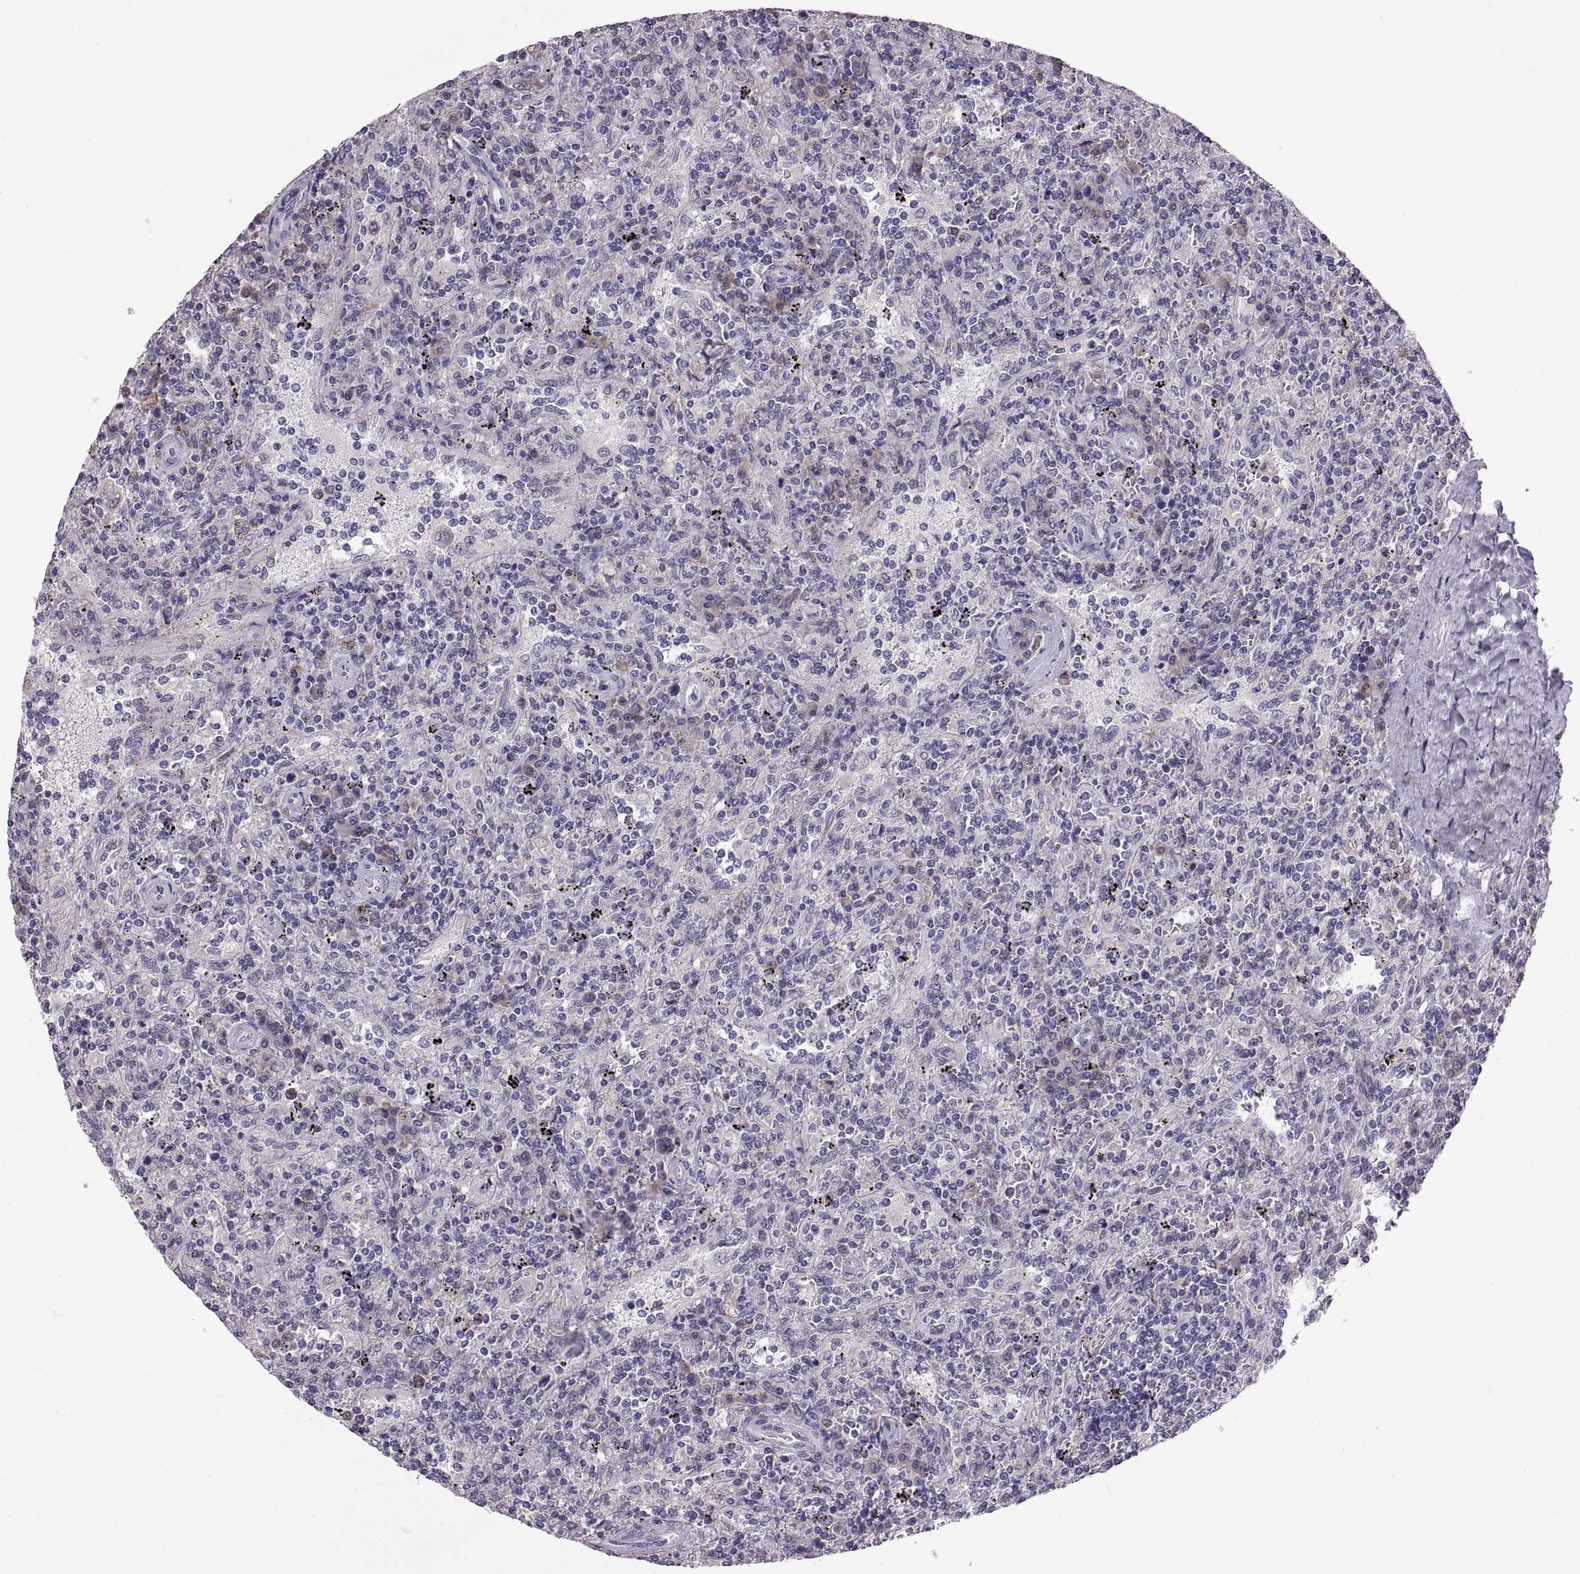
{"staining": {"intensity": "negative", "quantity": "none", "location": "none"}, "tissue": "lymphoma", "cell_type": "Tumor cells", "image_type": "cancer", "snomed": [{"axis": "morphology", "description": "Malignant lymphoma, non-Hodgkin's type, Low grade"}, {"axis": "topography", "description": "Spleen"}], "caption": "Tumor cells show no significant expression in malignant lymphoma, non-Hodgkin's type (low-grade).", "gene": "MAGEB18", "patient": {"sex": "male", "age": 62}}